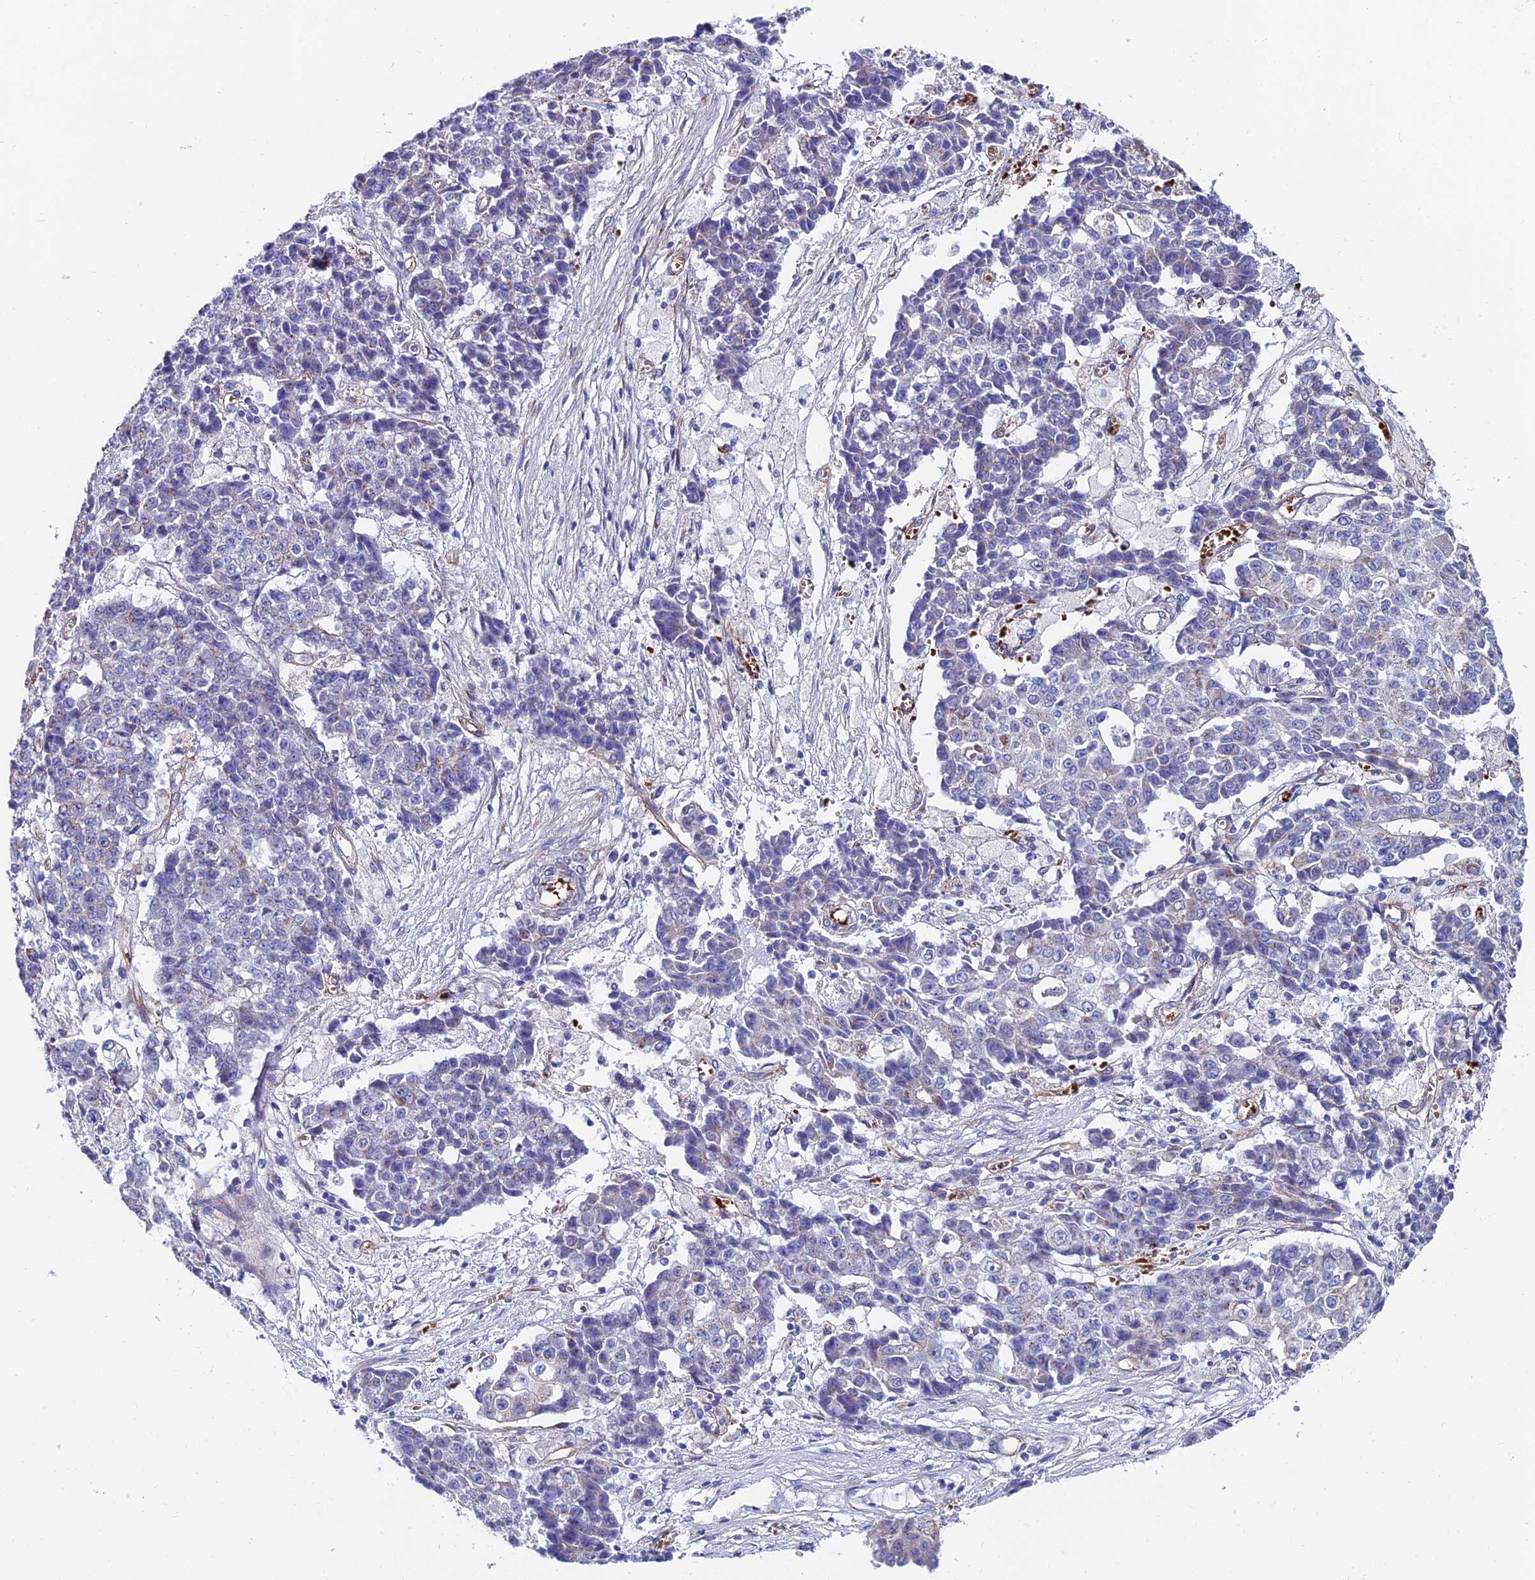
{"staining": {"intensity": "negative", "quantity": "none", "location": "none"}, "tissue": "ovarian cancer", "cell_type": "Tumor cells", "image_type": "cancer", "snomed": [{"axis": "morphology", "description": "Carcinoma, endometroid"}, {"axis": "topography", "description": "Appendix"}, {"axis": "topography", "description": "Ovary"}], "caption": "This image is of ovarian cancer stained with immunohistochemistry to label a protein in brown with the nuclei are counter-stained blue. There is no positivity in tumor cells. Nuclei are stained in blue.", "gene": "ADGRF3", "patient": {"sex": "female", "age": 42}}